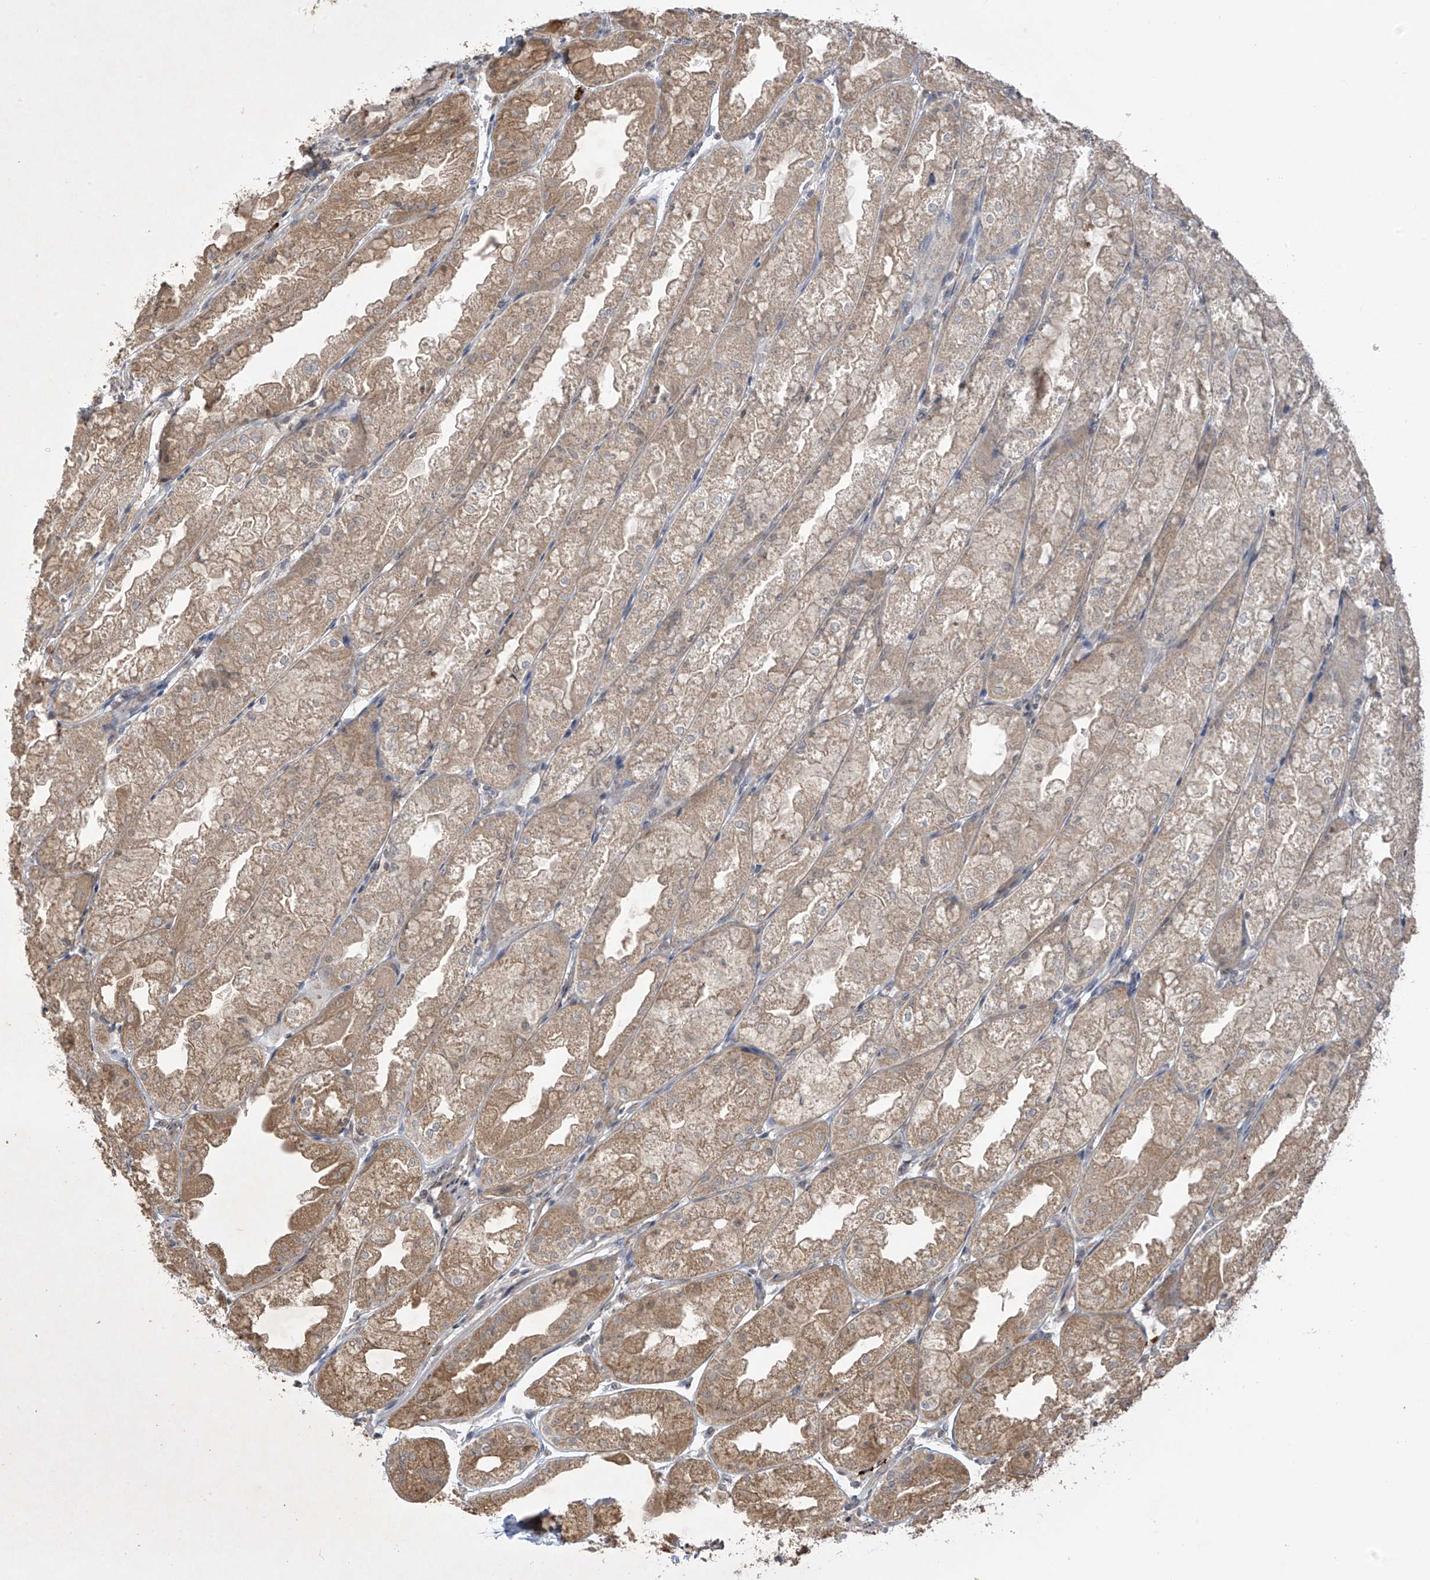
{"staining": {"intensity": "moderate", "quantity": ">75%", "location": "cytoplasmic/membranous"}, "tissue": "stomach", "cell_type": "Glandular cells", "image_type": "normal", "snomed": [{"axis": "morphology", "description": "Normal tissue, NOS"}, {"axis": "topography", "description": "Stomach, upper"}], "caption": "The micrograph demonstrates a brown stain indicating the presence of a protein in the cytoplasmic/membranous of glandular cells in stomach. The staining is performed using DAB brown chromogen to label protein expression. The nuclei are counter-stained blue using hematoxylin.", "gene": "DGKQ", "patient": {"sex": "male", "age": 47}}